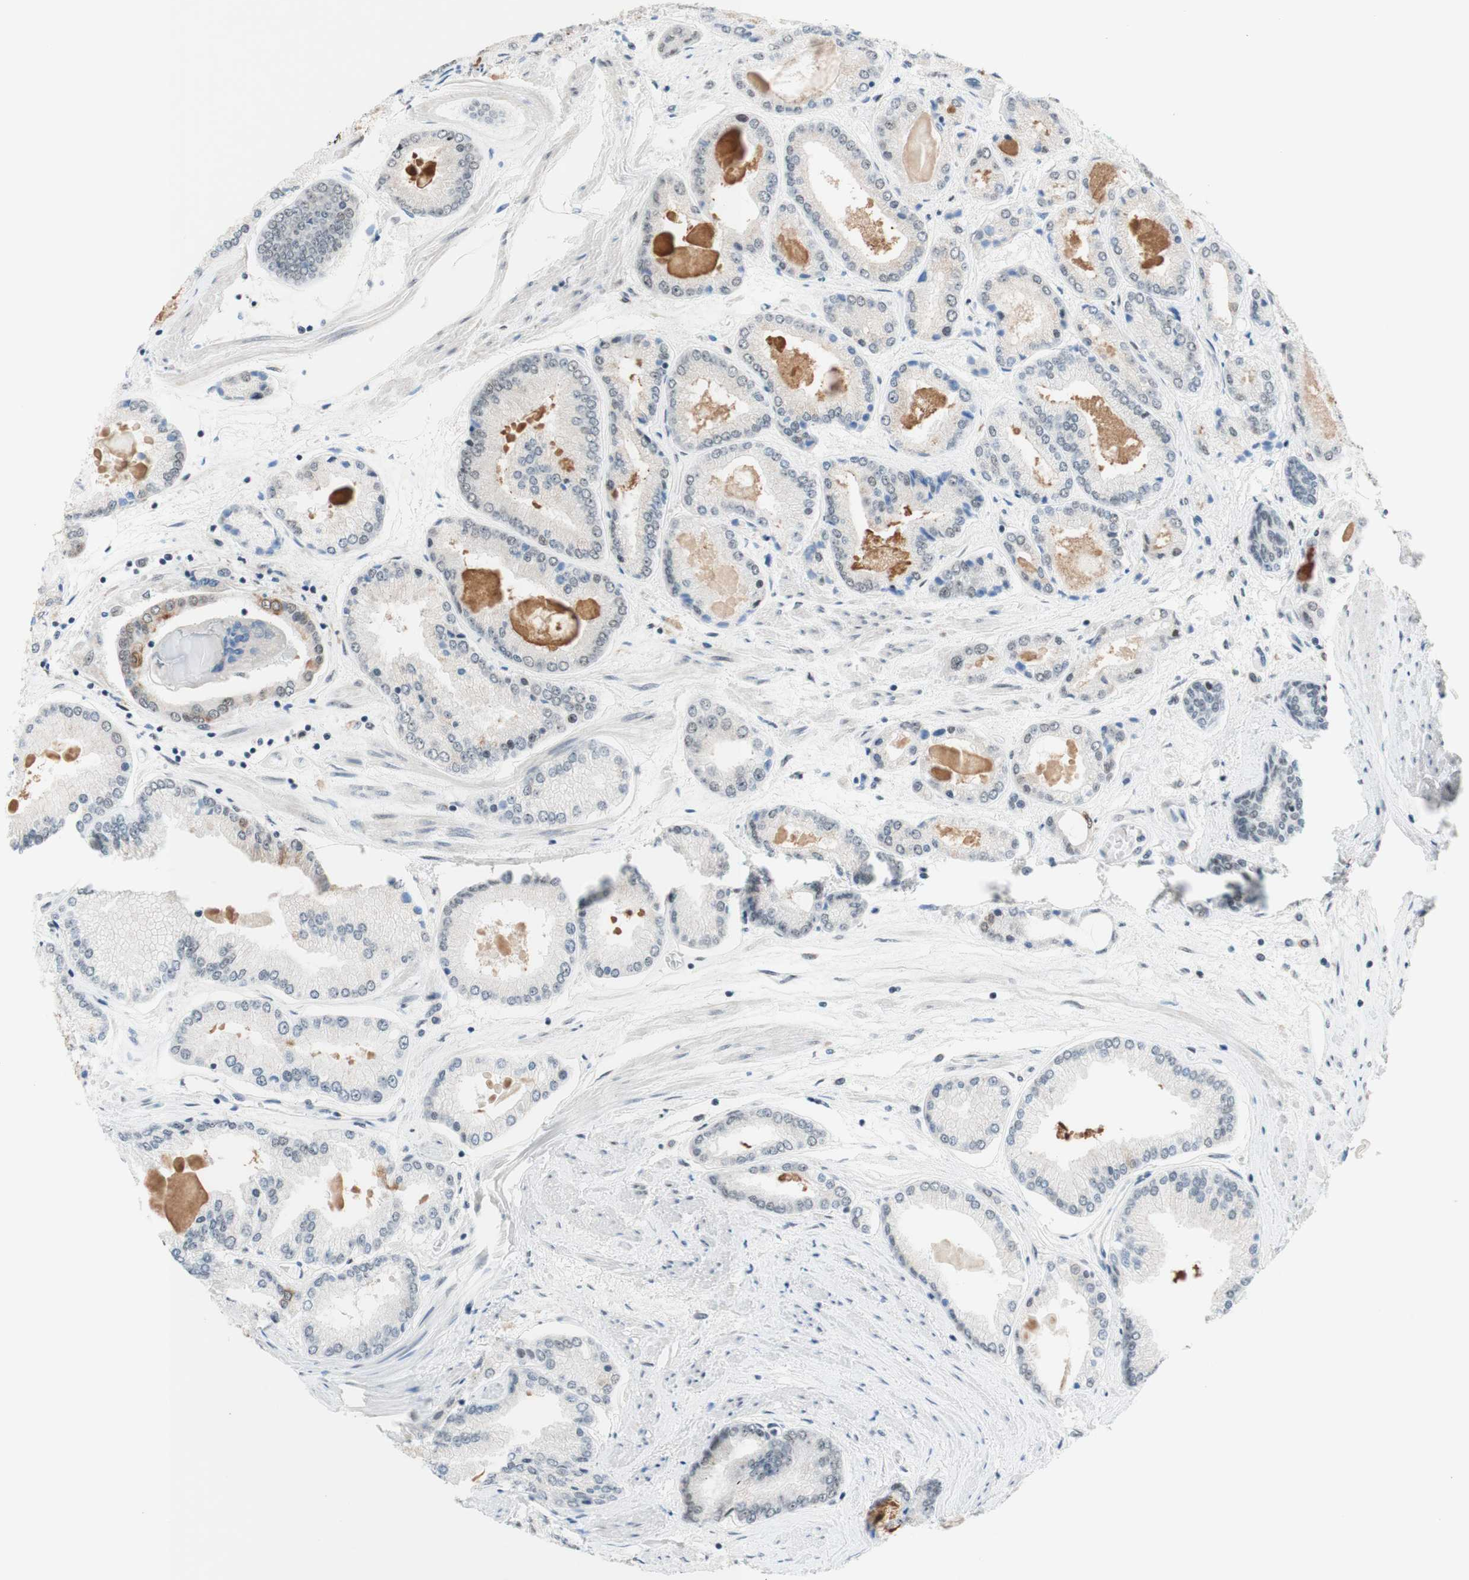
{"staining": {"intensity": "negative", "quantity": "none", "location": "none"}, "tissue": "prostate cancer", "cell_type": "Tumor cells", "image_type": "cancer", "snomed": [{"axis": "morphology", "description": "Adenocarcinoma, High grade"}, {"axis": "topography", "description": "Prostate"}], "caption": "Immunohistochemistry (IHC) of human prostate cancer exhibits no expression in tumor cells.", "gene": "PRPF19", "patient": {"sex": "male", "age": 59}}